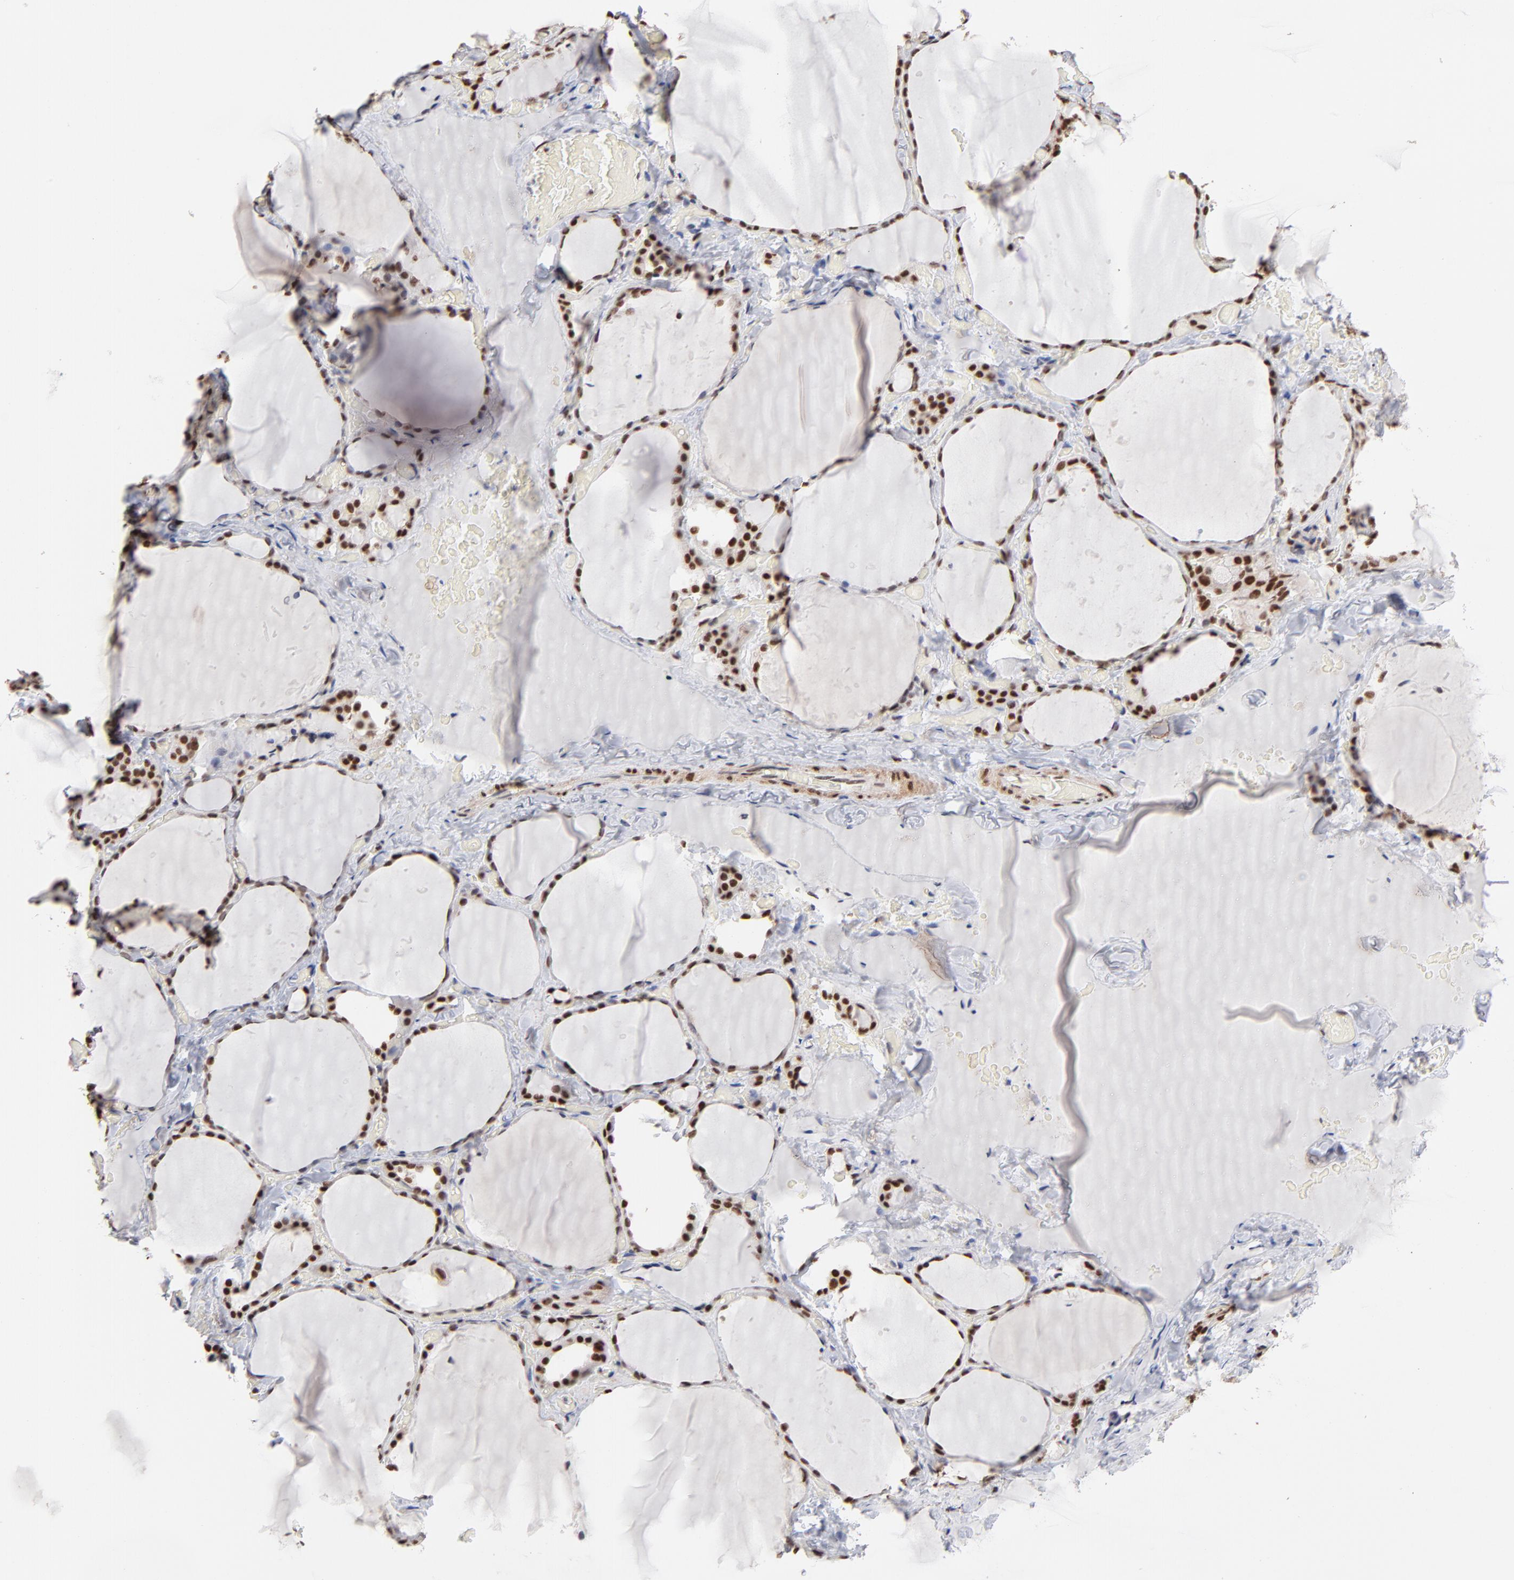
{"staining": {"intensity": "strong", "quantity": ">75%", "location": "nuclear"}, "tissue": "thyroid gland", "cell_type": "Glandular cells", "image_type": "normal", "snomed": [{"axis": "morphology", "description": "Normal tissue, NOS"}, {"axis": "topography", "description": "Thyroid gland"}], "caption": "A high amount of strong nuclear positivity is identified in about >75% of glandular cells in benign thyroid gland. (brown staining indicates protein expression, while blue staining denotes nuclei).", "gene": "ZNF3", "patient": {"sex": "female", "age": 22}}